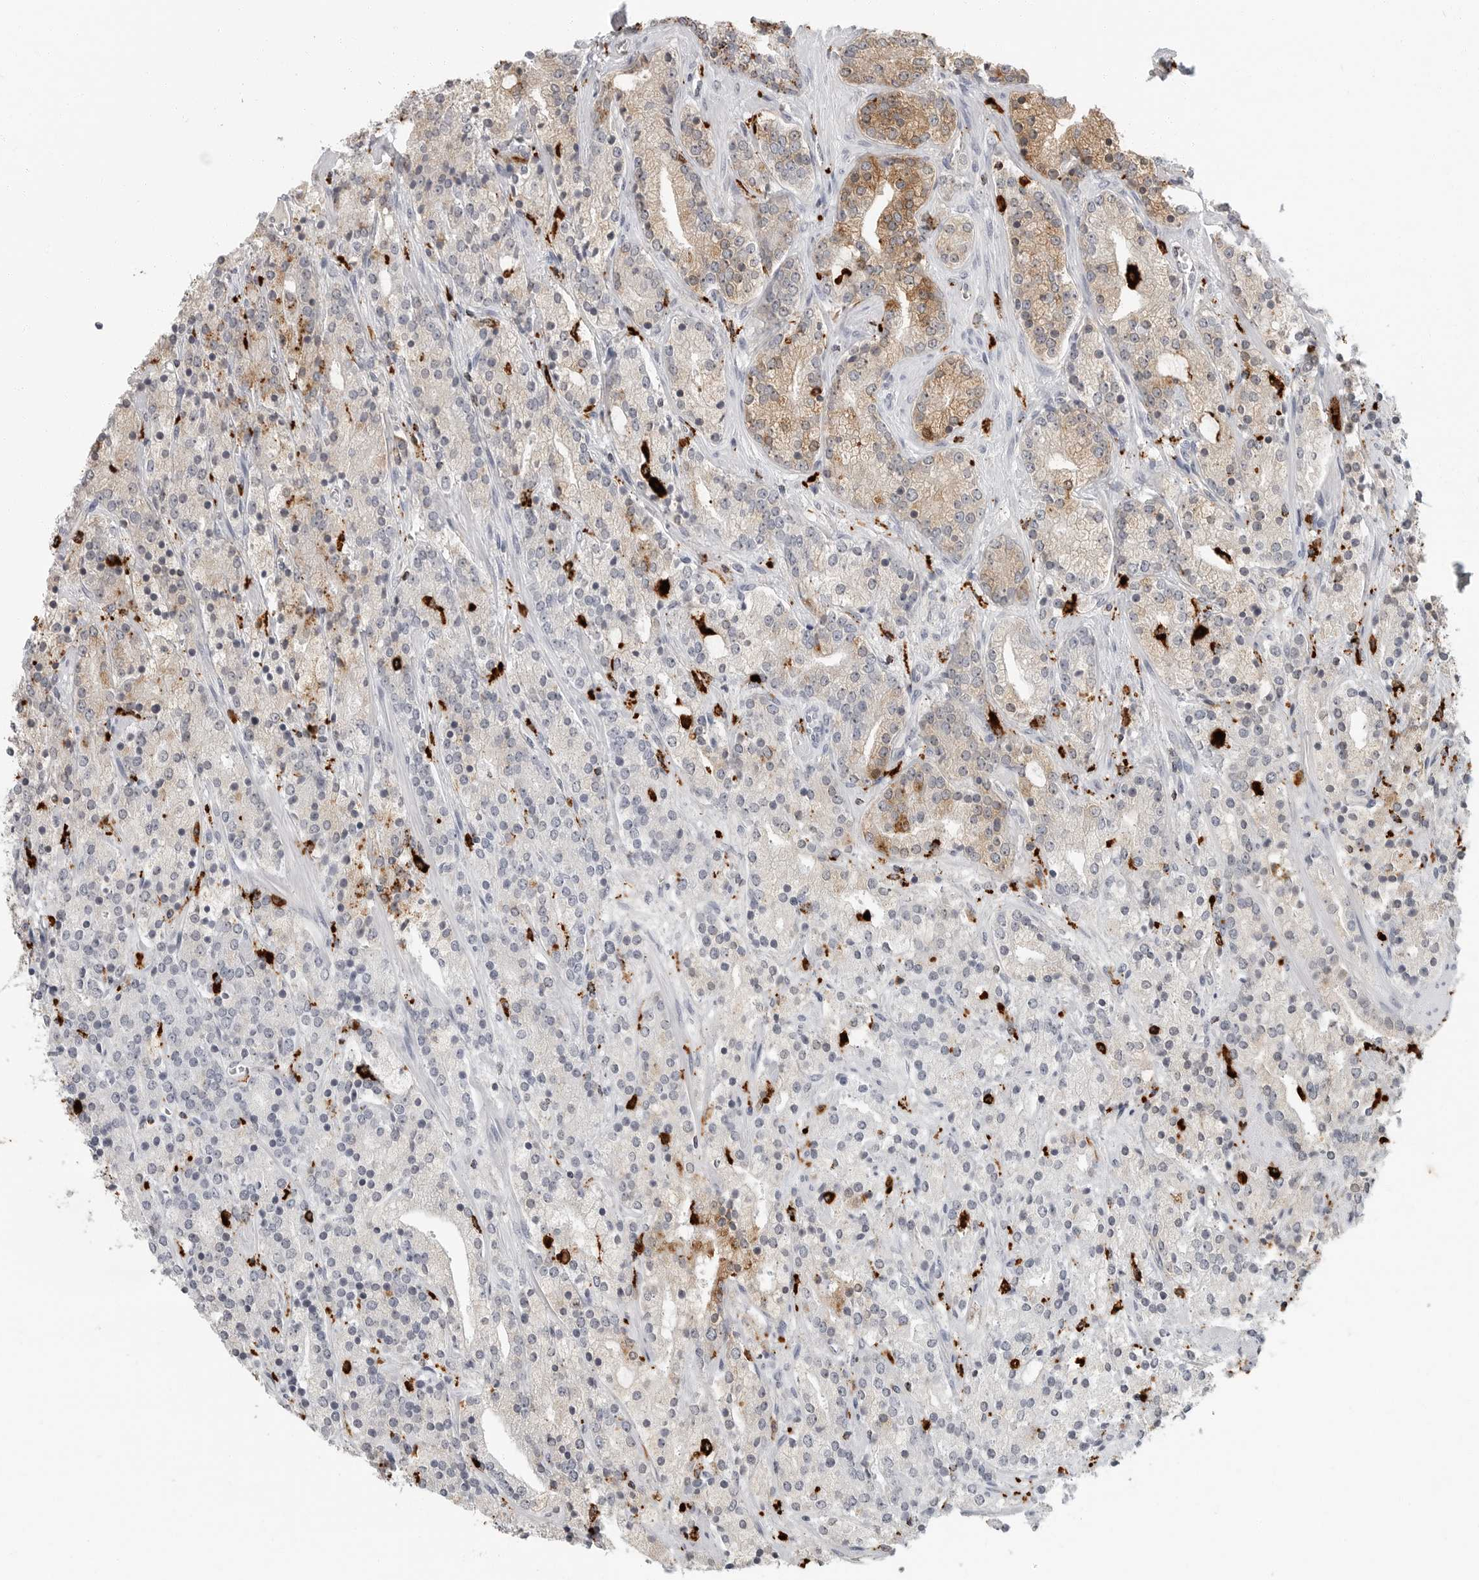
{"staining": {"intensity": "moderate", "quantity": "<25%", "location": "cytoplasmic/membranous"}, "tissue": "prostate cancer", "cell_type": "Tumor cells", "image_type": "cancer", "snomed": [{"axis": "morphology", "description": "Adenocarcinoma, High grade"}, {"axis": "topography", "description": "Prostate"}], "caption": "Immunohistochemistry (DAB (3,3'-diaminobenzidine)) staining of human prostate high-grade adenocarcinoma demonstrates moderate cytoplasmic/membranous protein positivity in about <25% of tumor cells.", "gene": "IFI30", "patient": {"sex": "male", "age": 71}}